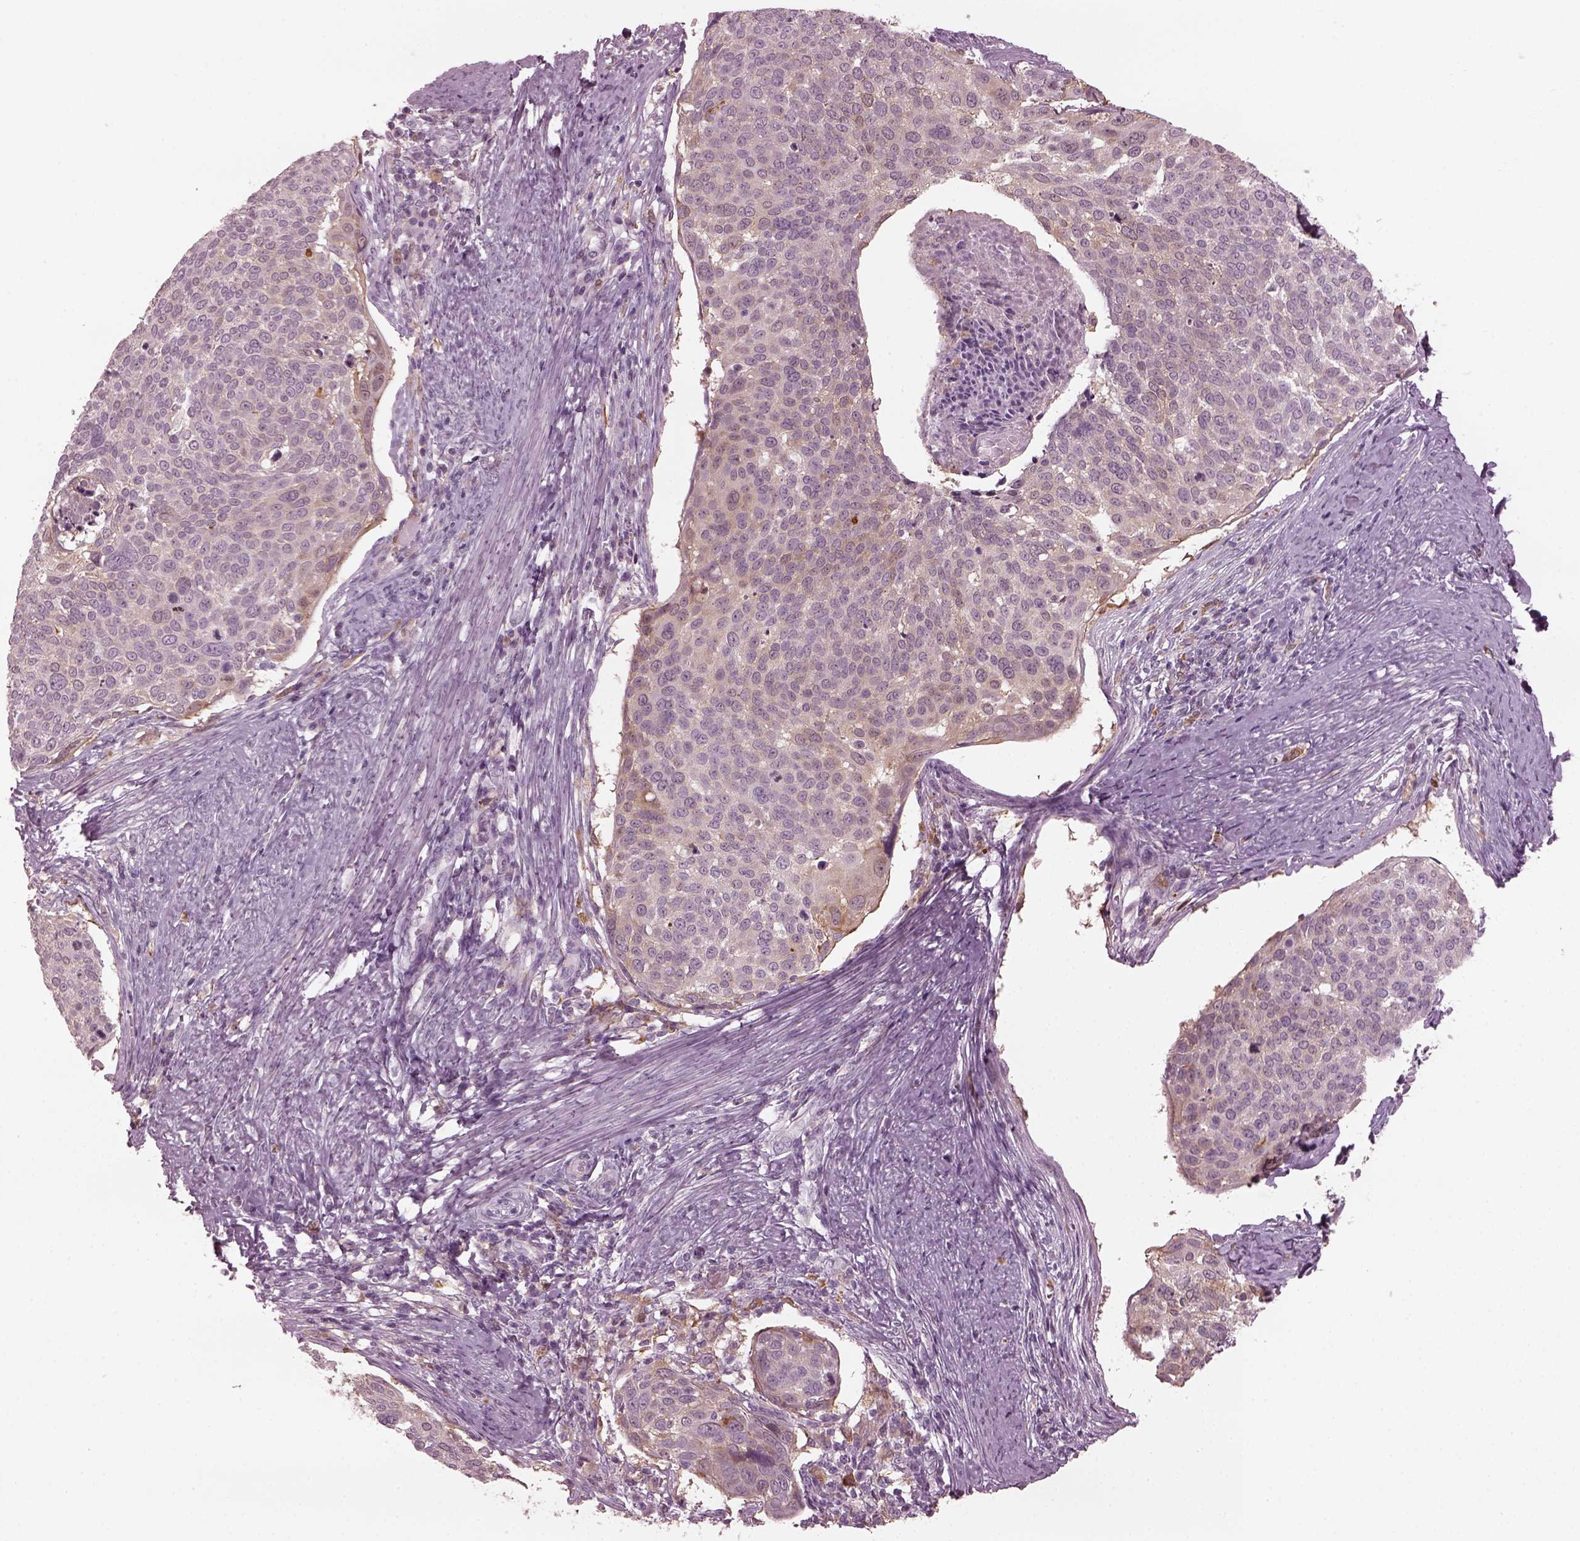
{"staining": {"intensity": "negative", "quantity": "none", "location": "none"}, "tissue": "cervical cancer", "cell_type": "Tumor cells", "image_type": "cancer", "snomed": [{"axis": "morphology", "description": "Squamous cell carcinoma, NOS"}, {"axis": "topography", "description": "Cervix"}], "caption": "Human cervical cancer (squamous cell carcinoma) stained for a protein using IHC reveals no staining in tumor cells.", "gene": "PSTPIP2", "patient": {"sex": "female", "age": 39}}